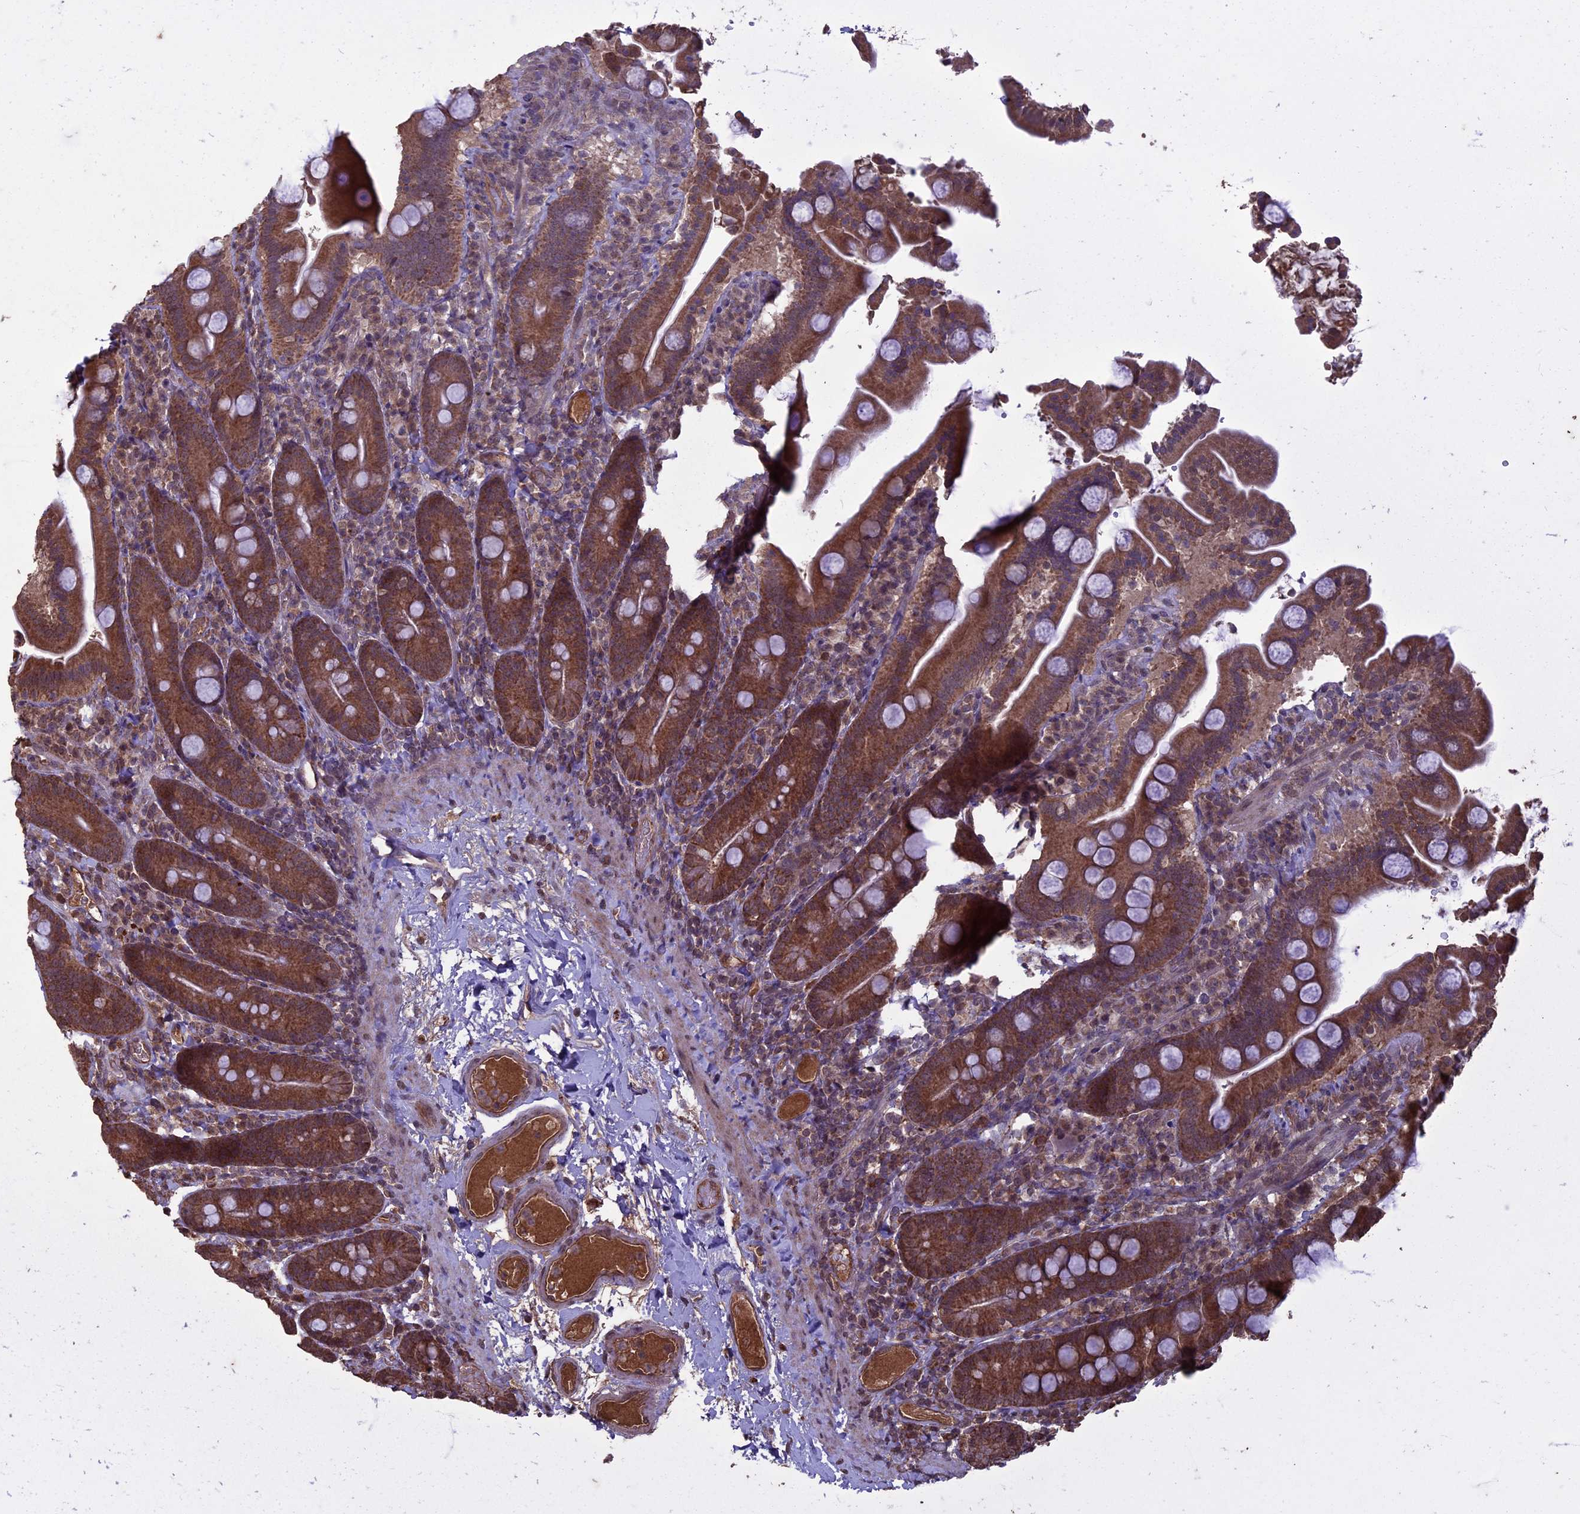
{"staining": {"intensity": "moderate", "quantity": ">75%", "location": "cytoplasmic/membranous"}, "tissue": "duodenum", "cell_type": "Glandular cells", "image_type": "normal", "snomed": [{"axis": "morphology", "description": "Normal tissue, NOS"}, {"axis": "topography", "description": "Duodenum"}], "caption": "Protein staining displays moderate cytoplasmic/membranous staining in approximately >75% of glandular cells in benign duodenum. (DAB (3,3'-diaminobenzidine) = brown stain, brightfield microscopy at high magnification).", "gene": "RCCD1", "patient": {"sex": "male", "age": 55}}